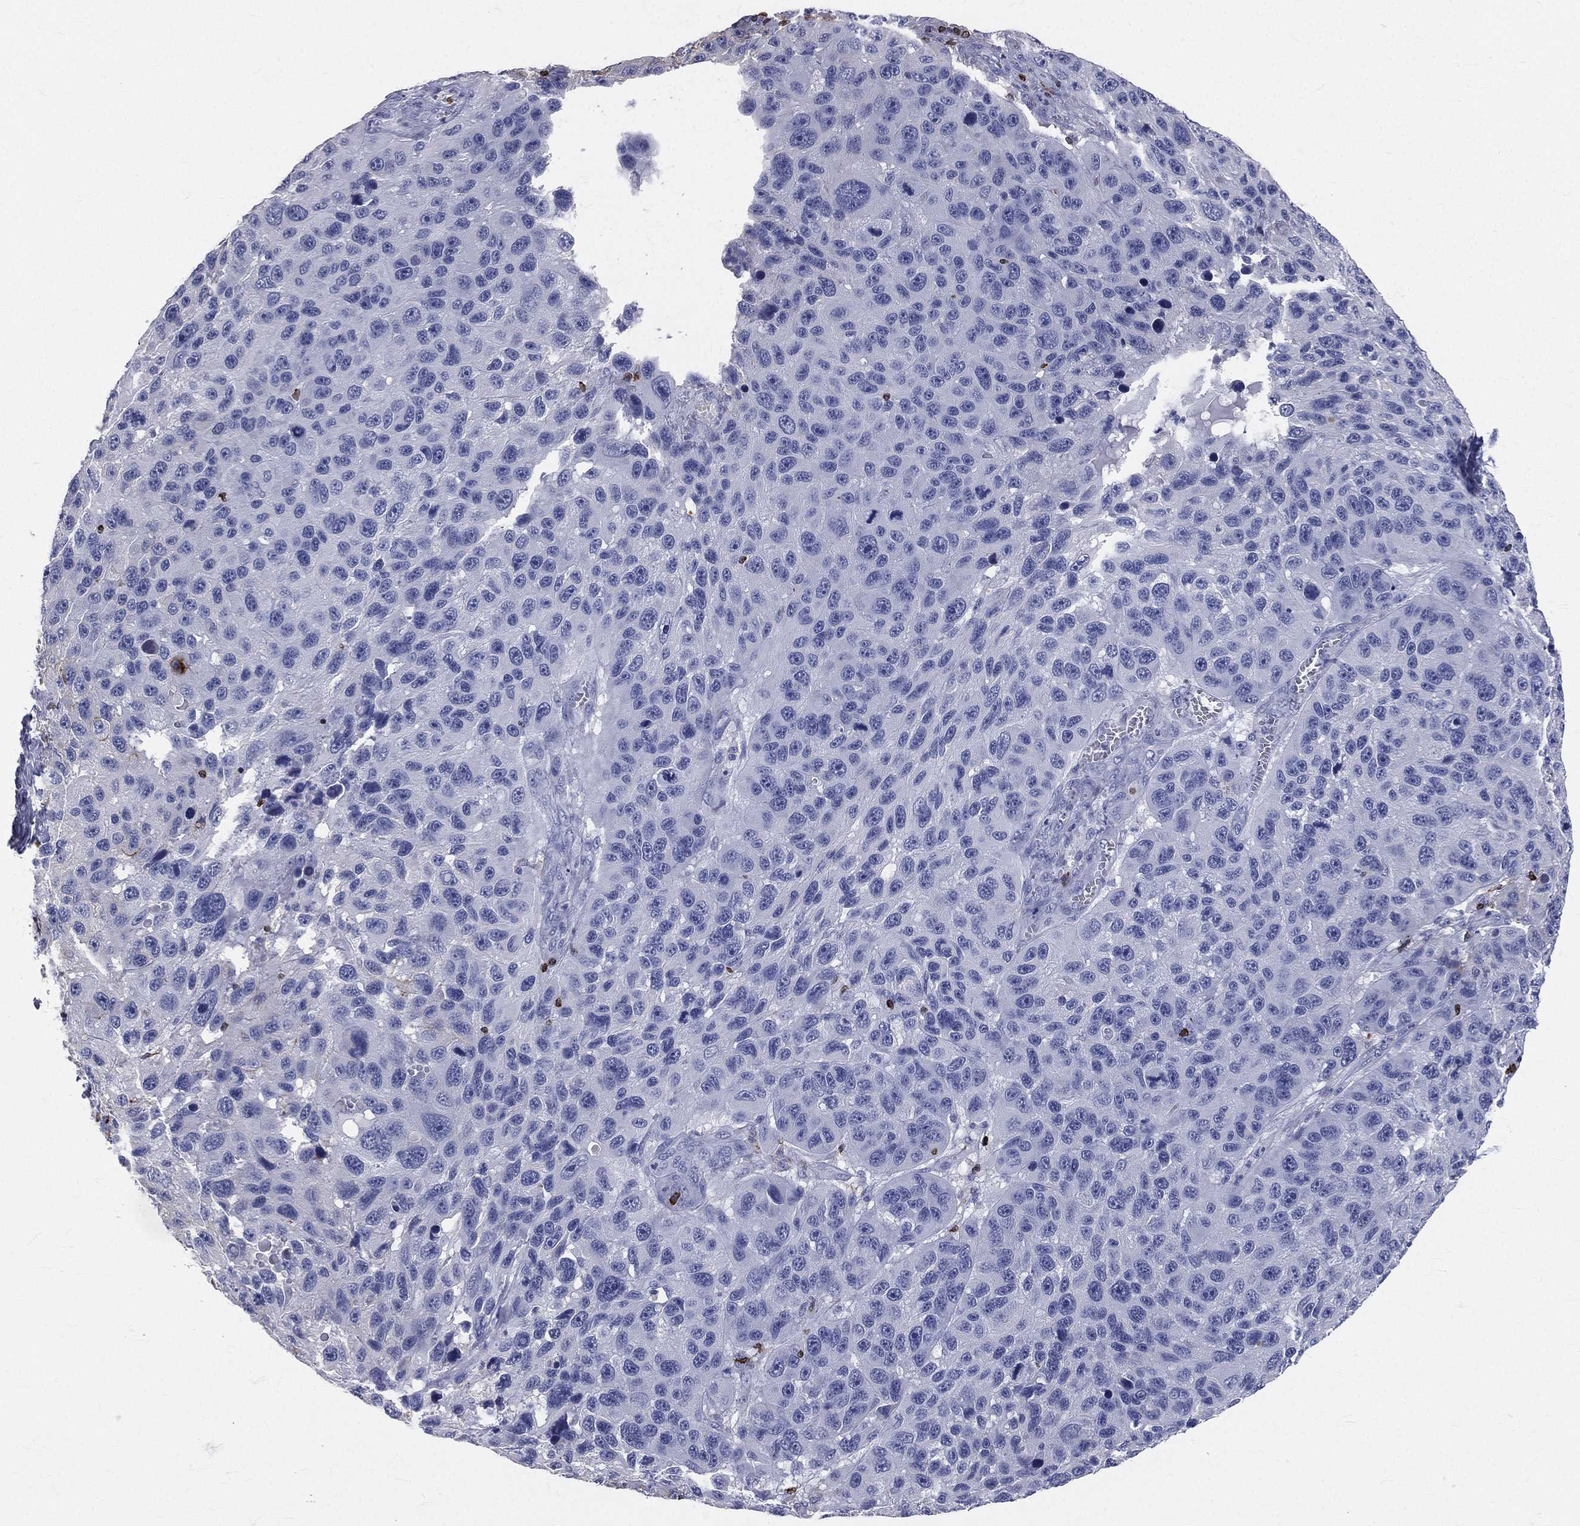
{"staining": {"intensity": "negative", "quantity": "none", "location": "none"}, "tissue": "melanoma", "cell_type": "Tumor cells", "image_type": "cancer", "snomed": [{"axis": "morphology", "description": "Malignant melanoma, NOS"}, {"axis": "topography", "description": "Skin"}], "caption": "Immunohistochemistry (IHC) of malignant melanoma exhibits no staining in tumor cells.", "gene": "CTSW", "patient": {"sex": "male", "age": 53}}